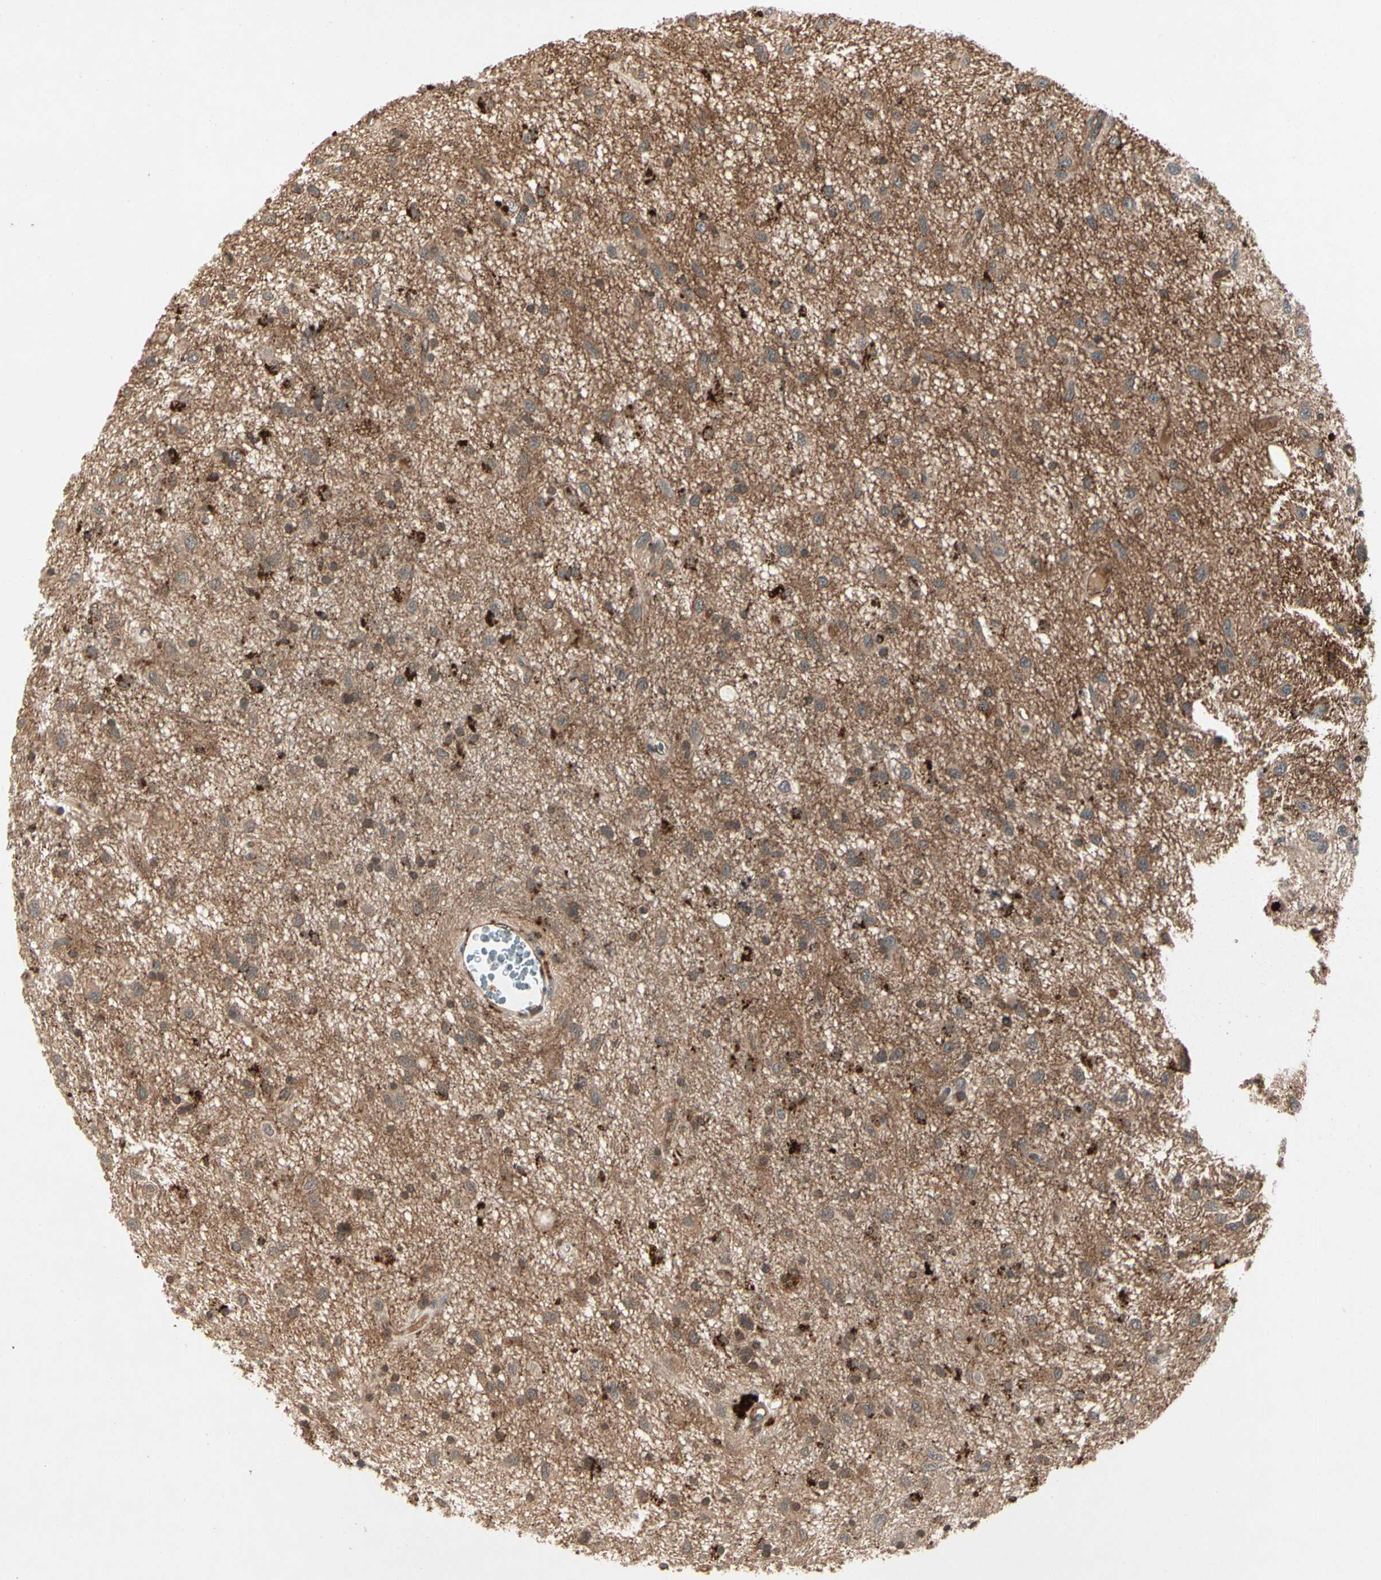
{"staining": {"intensity": "strong", "quantity": "<25%", "location": "cytoplasmic/membranous"}, "tissue": "glioma", "cell_type": "Tumor cells", "image_type": "cancer", "snomed": [{"axis": "morphology", "description": "Glioma, malignant, Low grade"}, {"axis": "topography", "description": "Brain"}], "caption": "Tumor cells exhibit medium levels of strong cytoplasmic/membranous expression in approximately <25% of cells in low-grade glioma (malignant).", "gene": "FLOT1", "patient": {"sex": "male", "age": 77}}